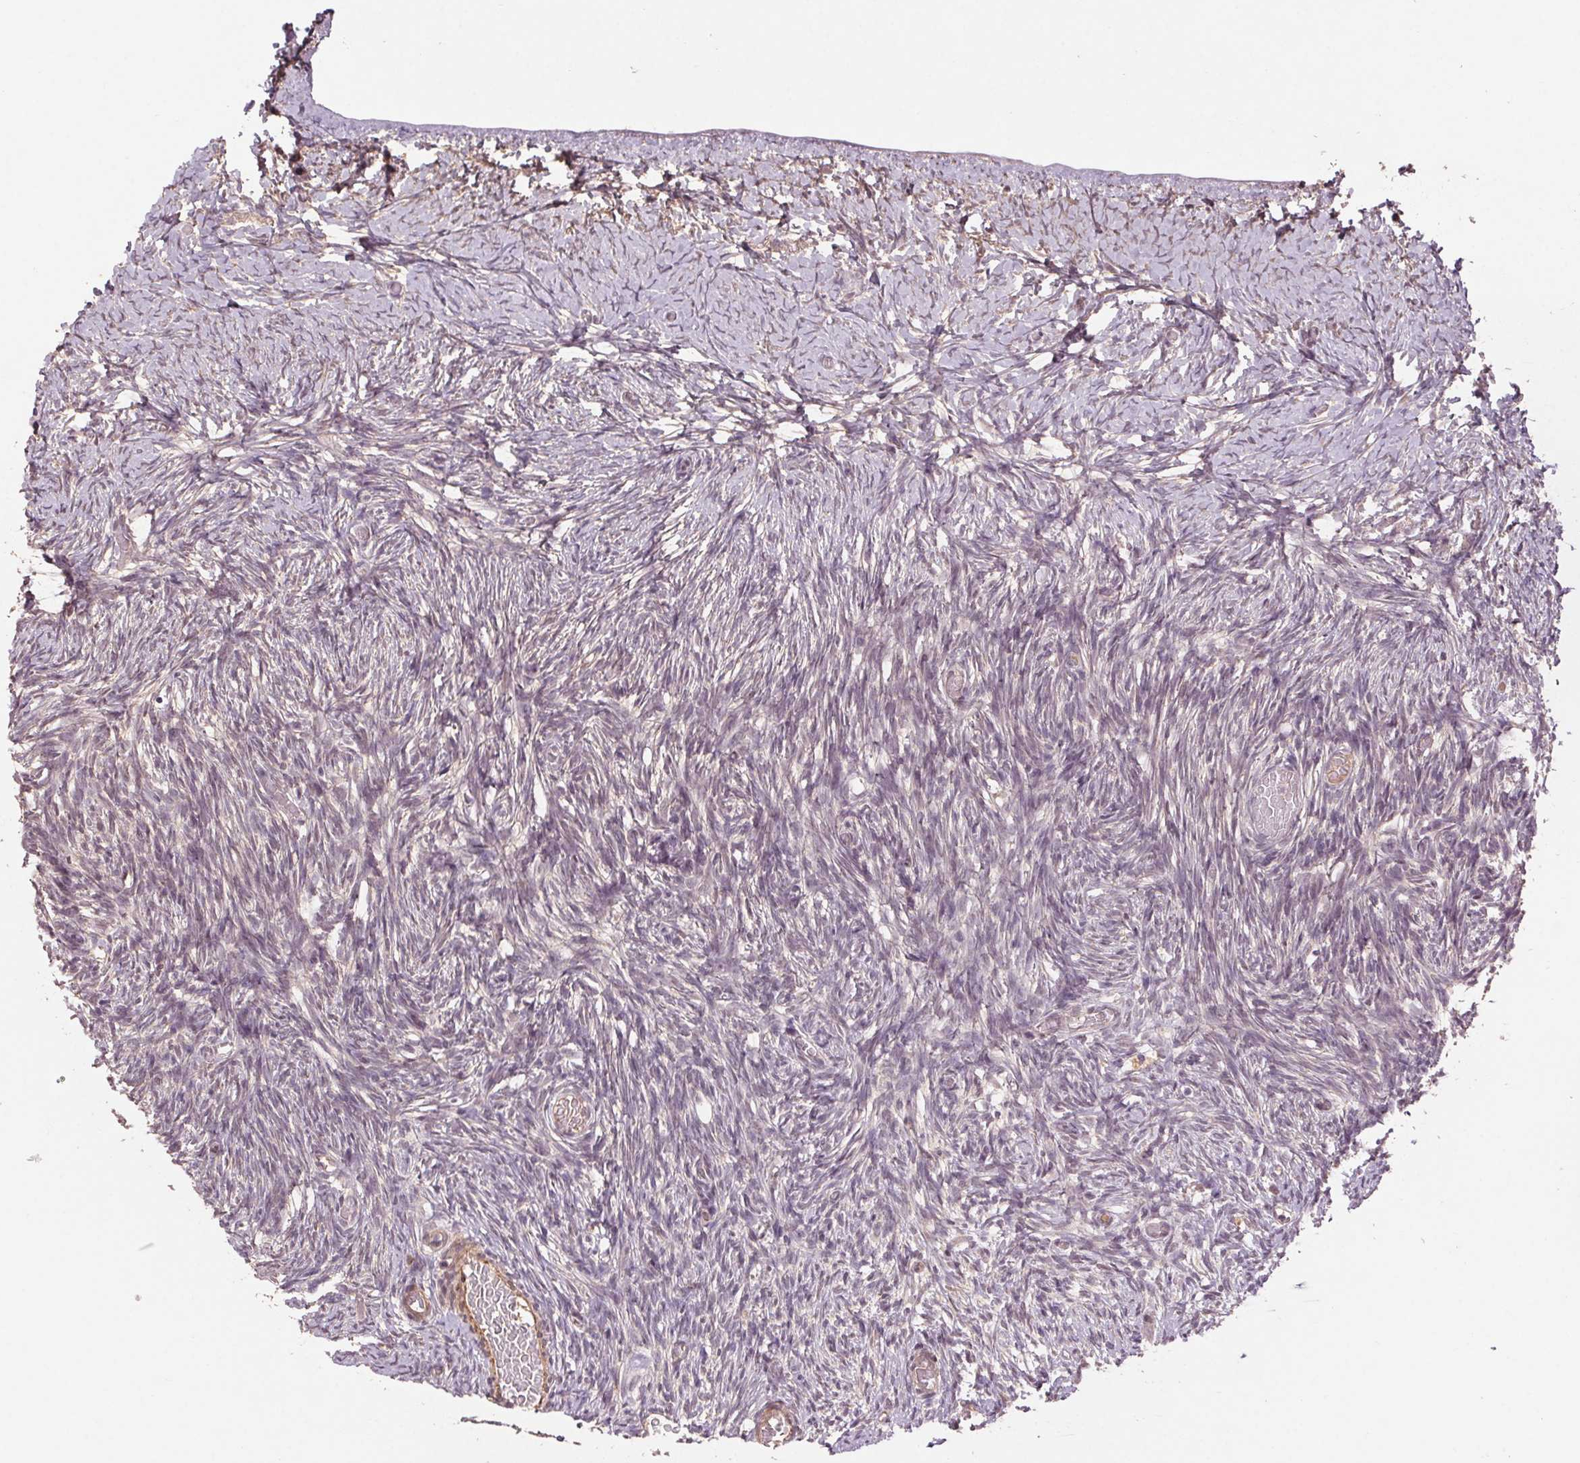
{"staining": {"intensity": "moderate", "quantity": "25%-75%", "location": "cytoplasmic/membranous"}, "tissue": "ovary", "cell_type": "Follicle cells", "image_type": "normal", "snomed": [{"axis": "morphology", "description": "Normal tissue, NOS"}, {"axis": "topography", "description": "Ovary"}], "caption": "Follicle cells demonstrate medium levels of moderate cytoplasmic/membranous positivity in about 25%-75% of cells in normal human ovary. The protein of interest is stained brown, and the nuclei are stained in blue (DAB (3,3'-diaminobenzidine) IHC with brightfield microscopy, high magnification).", "gene": "SMLR1", "patient": {"sex": "female", "age": 39}}